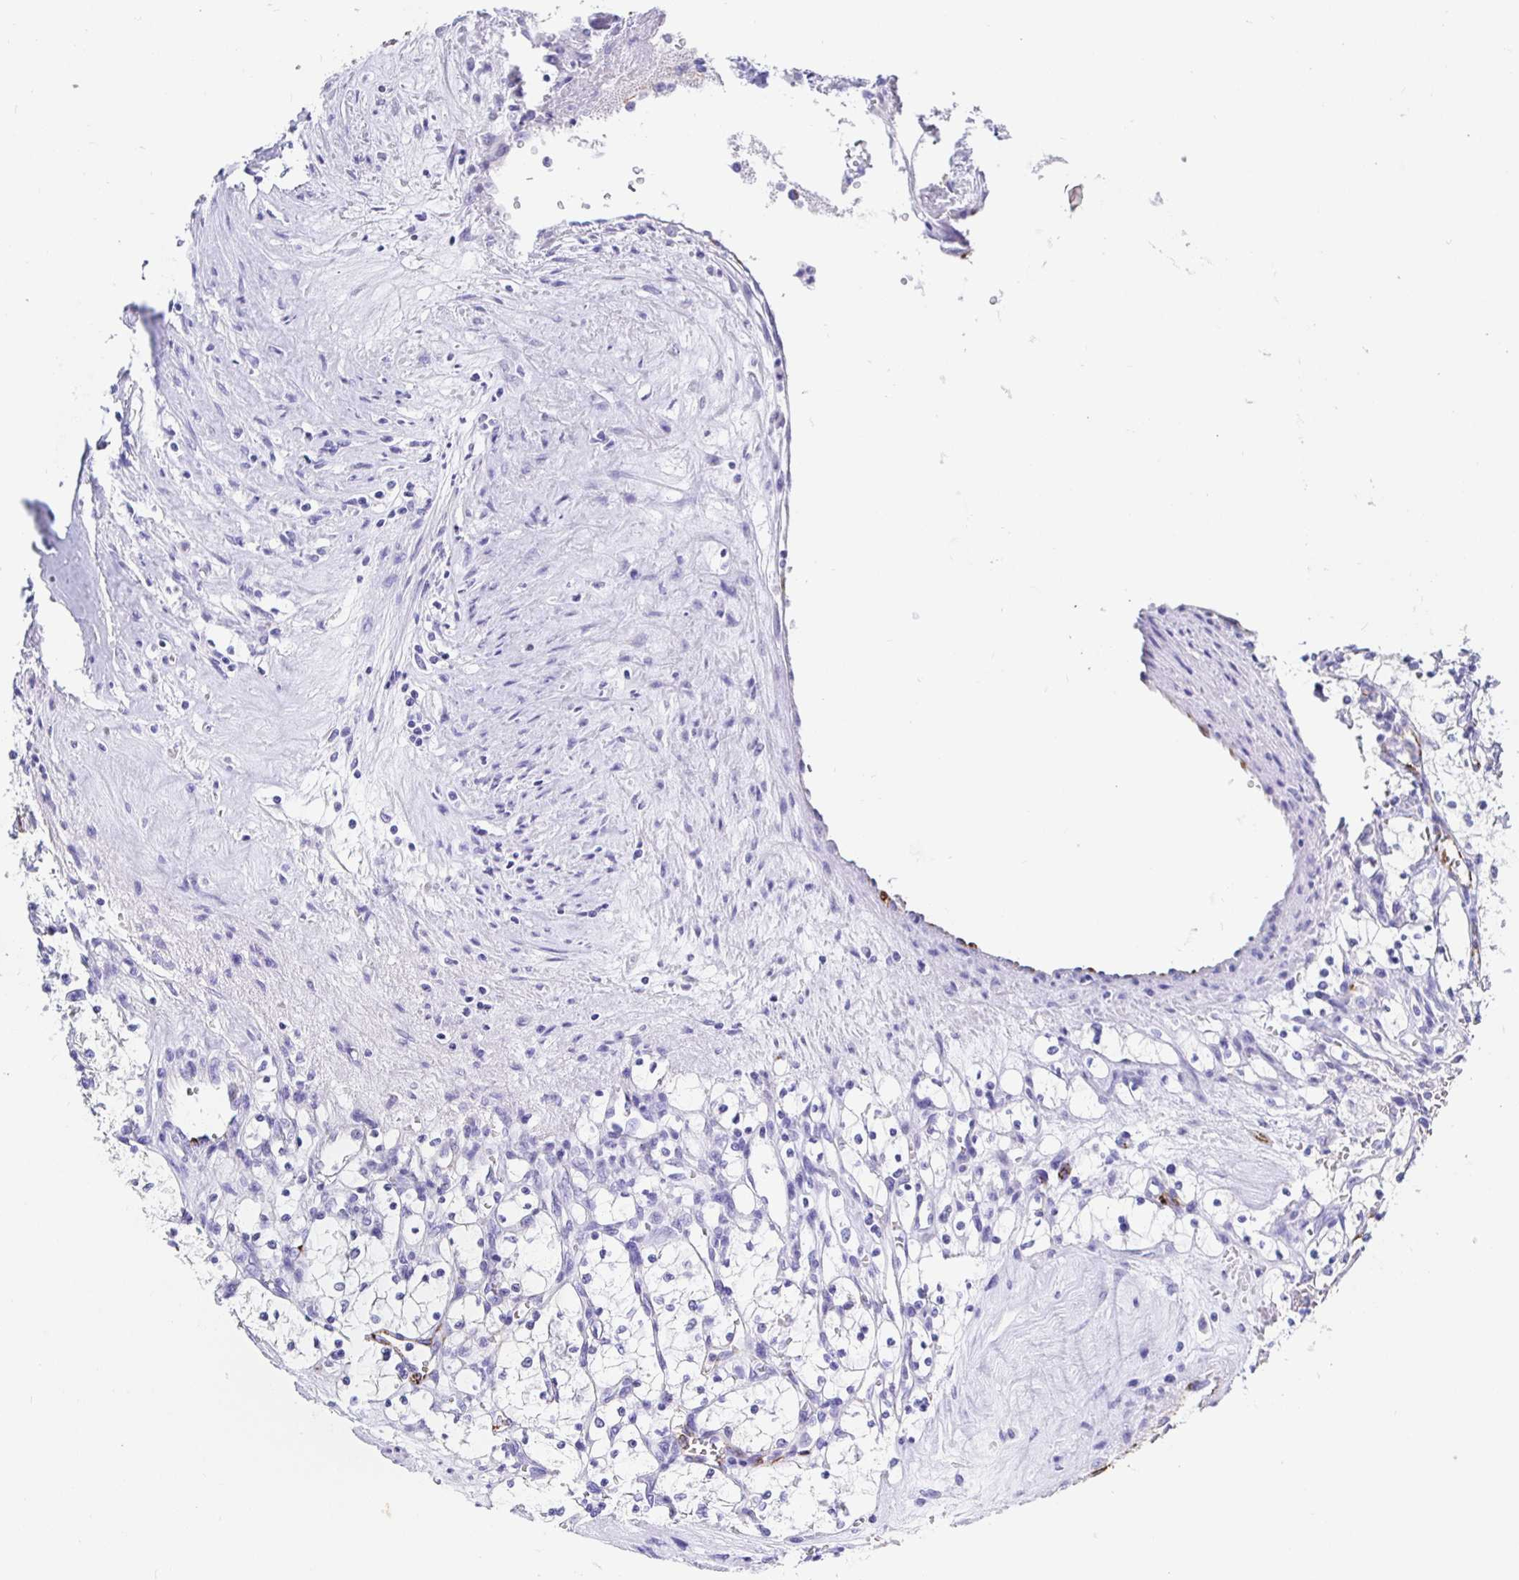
{"staining": {"intensity": "negative", "quantity": "none", "location": "none"}, "tissue": "renal cancer", "cell_type": "Tumor cells", "image_type": "cancer", "snomed": [{"axis": "morphology", "description": "Adenocarcinoma, NOS"}, {"axis": "topography", "description": "Kidney"}], "caption": "DAB immunohistochemical staining of renal adenocarcinoma exhibits no significant positivity in tumor cells.", "gene": "MAOA", "patient": {"sex": "female", "age": 69}}